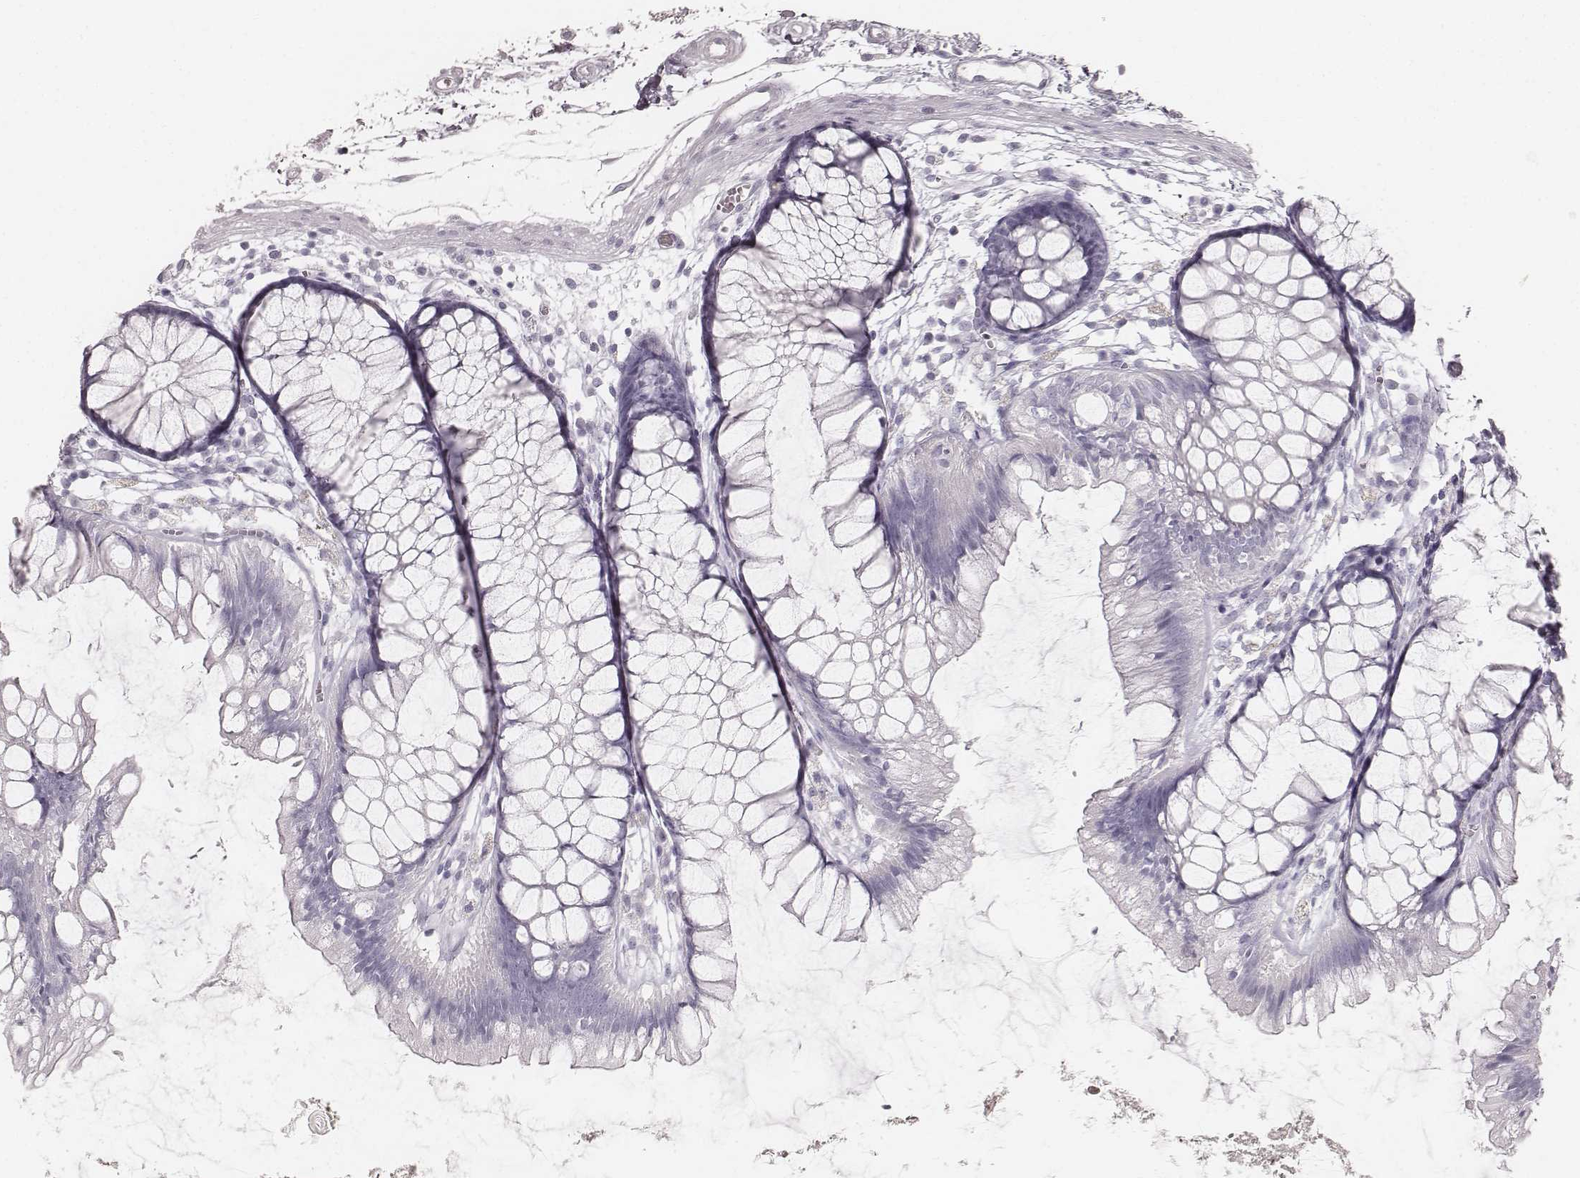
{"staining": {"intensity": "negative", "quantity": "none", "location": "none"}, "tissue": "colon", "cell_type": "Endothelial cells", "image_type": "normal", "snomed": [{"axis": "morphology", "description": "Normal tissue, NOS"}, {"axis": "morphology", "description": "Adenocarcinoma, NOS"}, {"axis": "topography", "description": "Colon"}], "caption": "Immunohistochemistry (IHC) image of unremarkable colon stained for a protein (brown), which shows no positivity in endothelial cells. The staining was performed using DAB to visualize the protein expression in brown, while the nuclei were stained in blue with hematoxylin (Magnification: 20x).", "gene": "KRT34", "patient": {"sex": "male", "age": 65}}